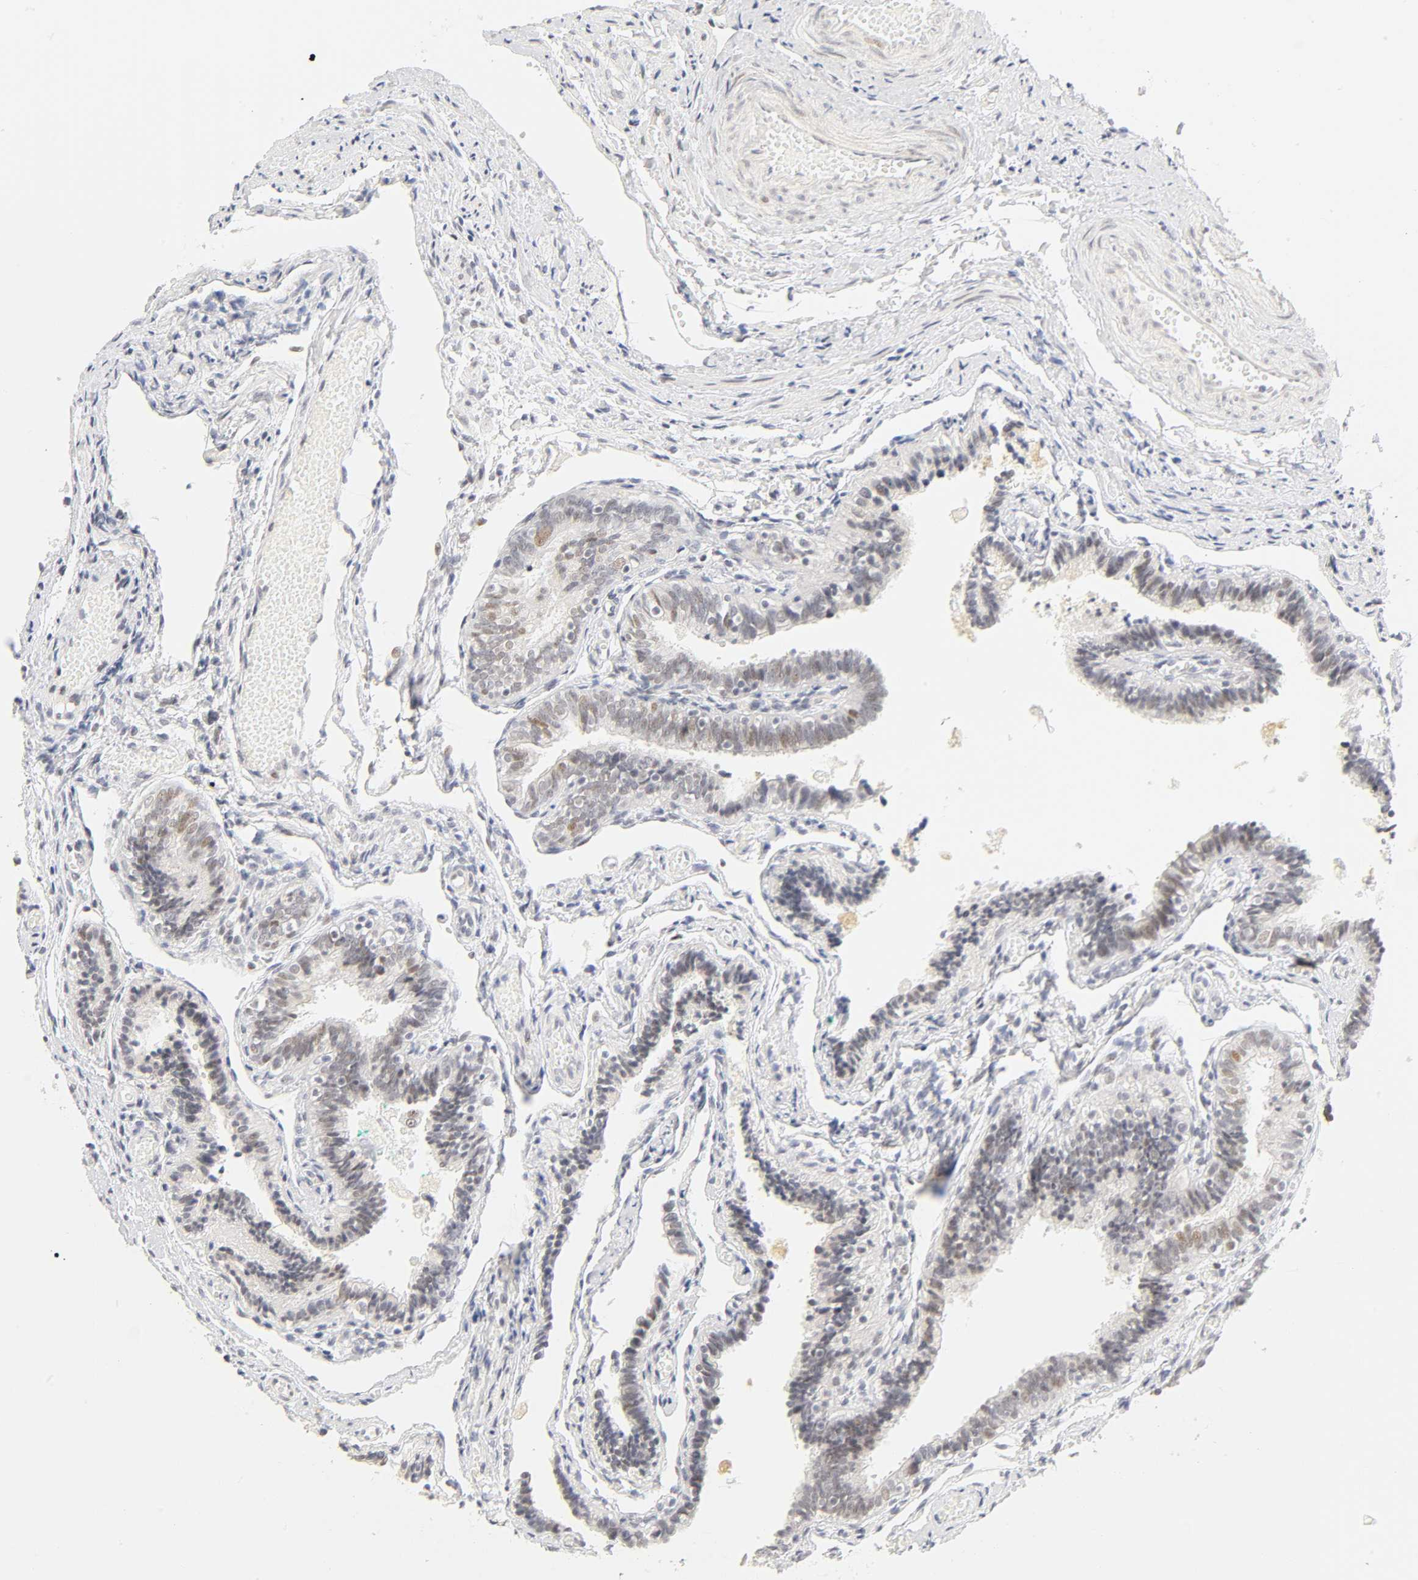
{"staining": {"intensity": "moderate", "quantity": "25%-75%", "location": "nuclear"}, "tissue": "fallopian tube", "cell_type": "Glandular cells", "image_type": "normal", "snomed": [{"axis": "morphology", "description": "Normal tissue, NOS"}, {"axis": "topography", "description": "Fallopian tube"}], "caption": "Immunohistochemistry (DAB (3,3'-diaminobenzidine)) staining of unremarkable fallopian tube exhibits moderate nuclear protein expression in approximately 25%-75% of glandular cells.", "gene": "MNAT1", "patient": {"sex": "female", "age": 46}}